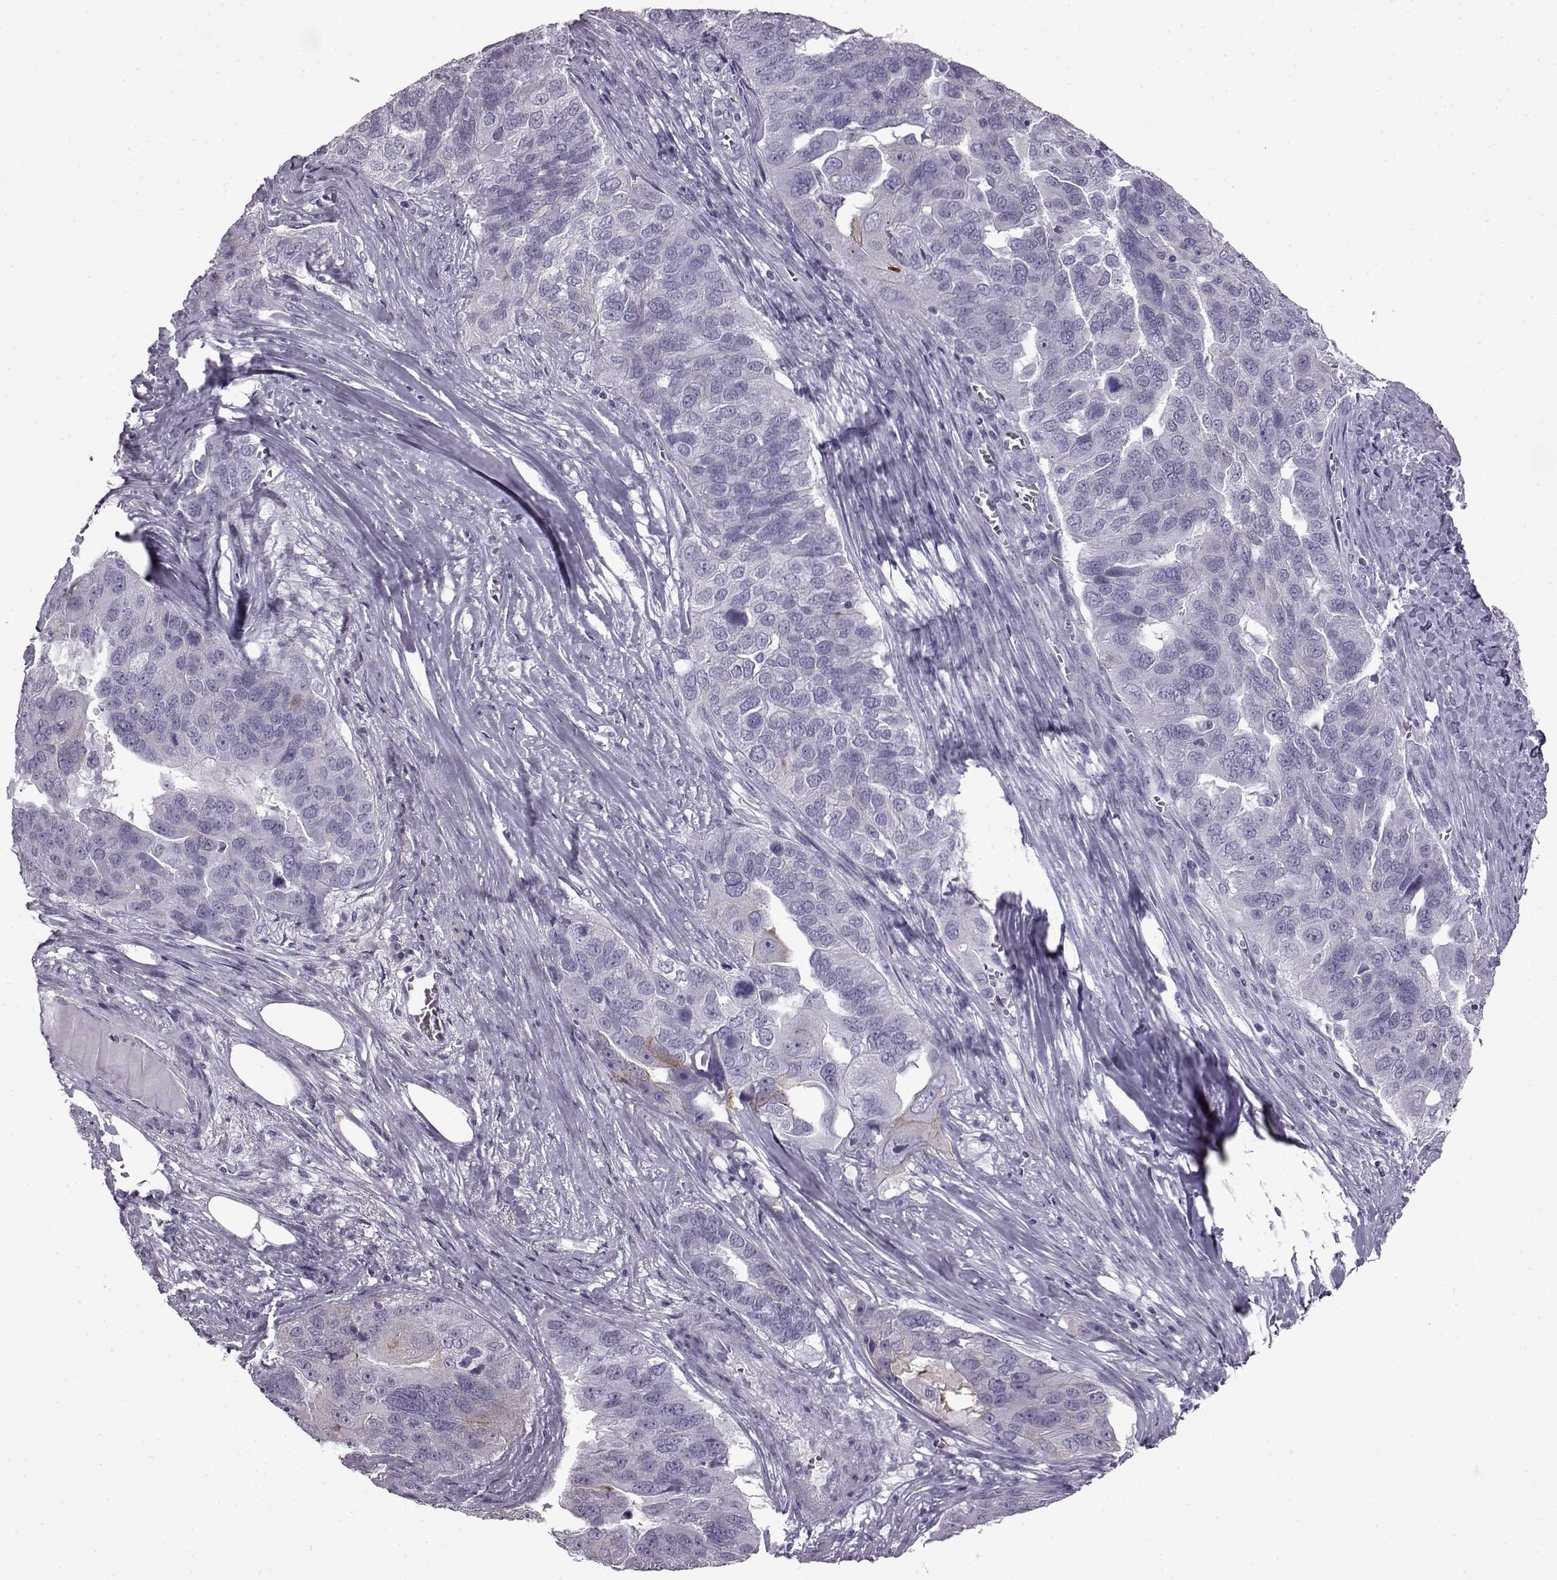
{"staining": {"intensity": "negative", "quantity": "none", "location": "none"}, "tissue": "ovarian cancer", "cell_type": "Tumor cells", "image_type": "cancer", "snomed": [{"axis": "morphology", "description": "Carcinoma, endometroid"}, {"axis": "topography", "description": "Soft tissue"}, {"axis": "topography", "description": "Ovary"}], "caption": "Ovarian endometroid carcinoma was stained to show a protein in brown. There is no significant positivity in tumor cells.", "gene": "SLC28A2", "patient": {"sex": "female", "age": 52}}